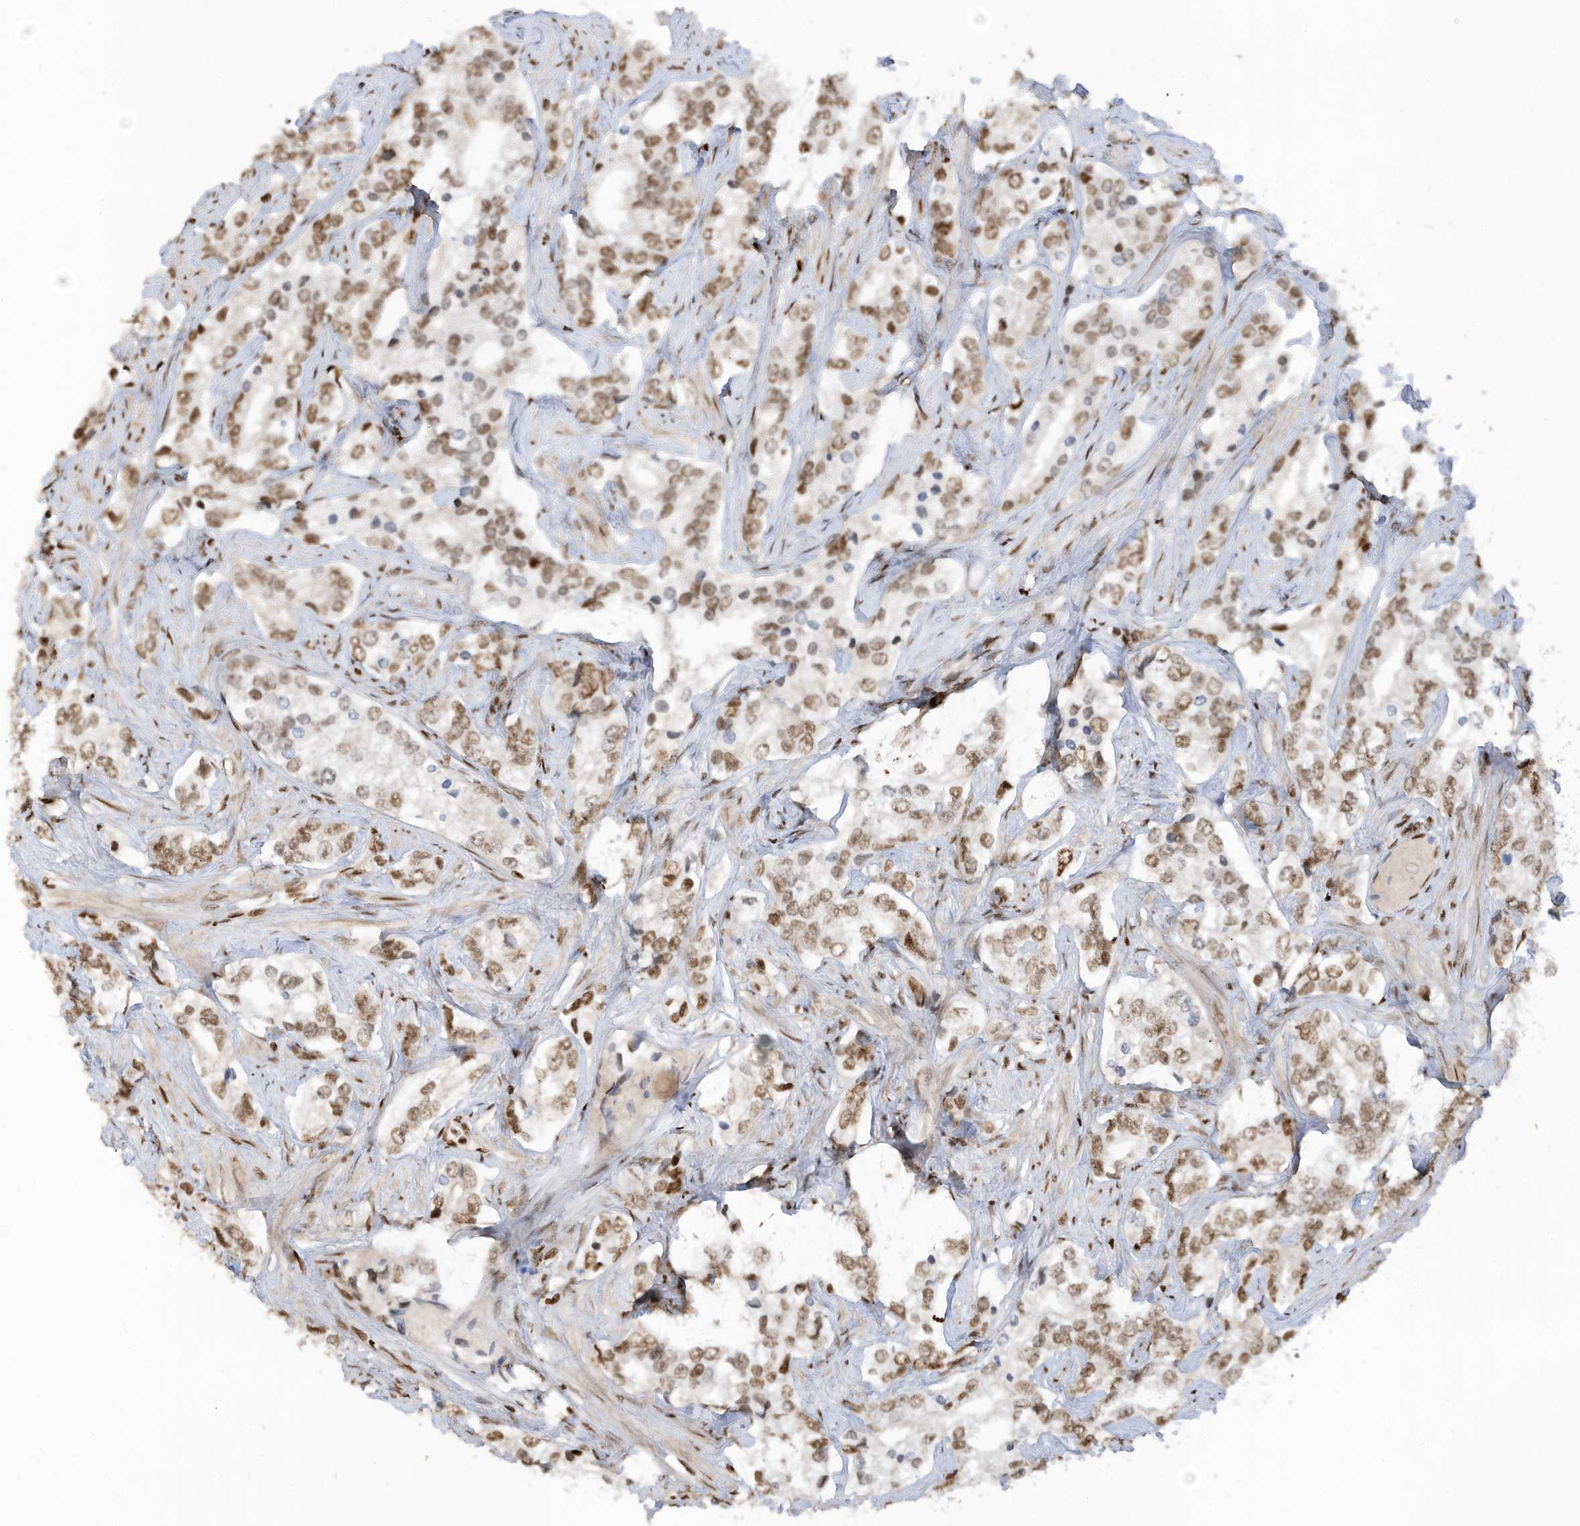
{"staining": {"intensity": "moderate", "quantity": ">75%", "location": "nuclear"}, "tissue": "prostate cancer", "cell_type": "Tumor cells", "image_type": "cancer", "snomed": [{"axis": "morphology", "description": "Adenocarcinoma, High grade"}, {"axis": "topography", "description": "Prostate"}], "caption": "This is a micrograph of immunohistochemistry (IHC) staining of prostate adenocarcinoma (high-grade), which shows moderate expression in the nuclear of tumor cells.", "gene": "SAMD15", "patient": {"sex": "male", "age": 66}}